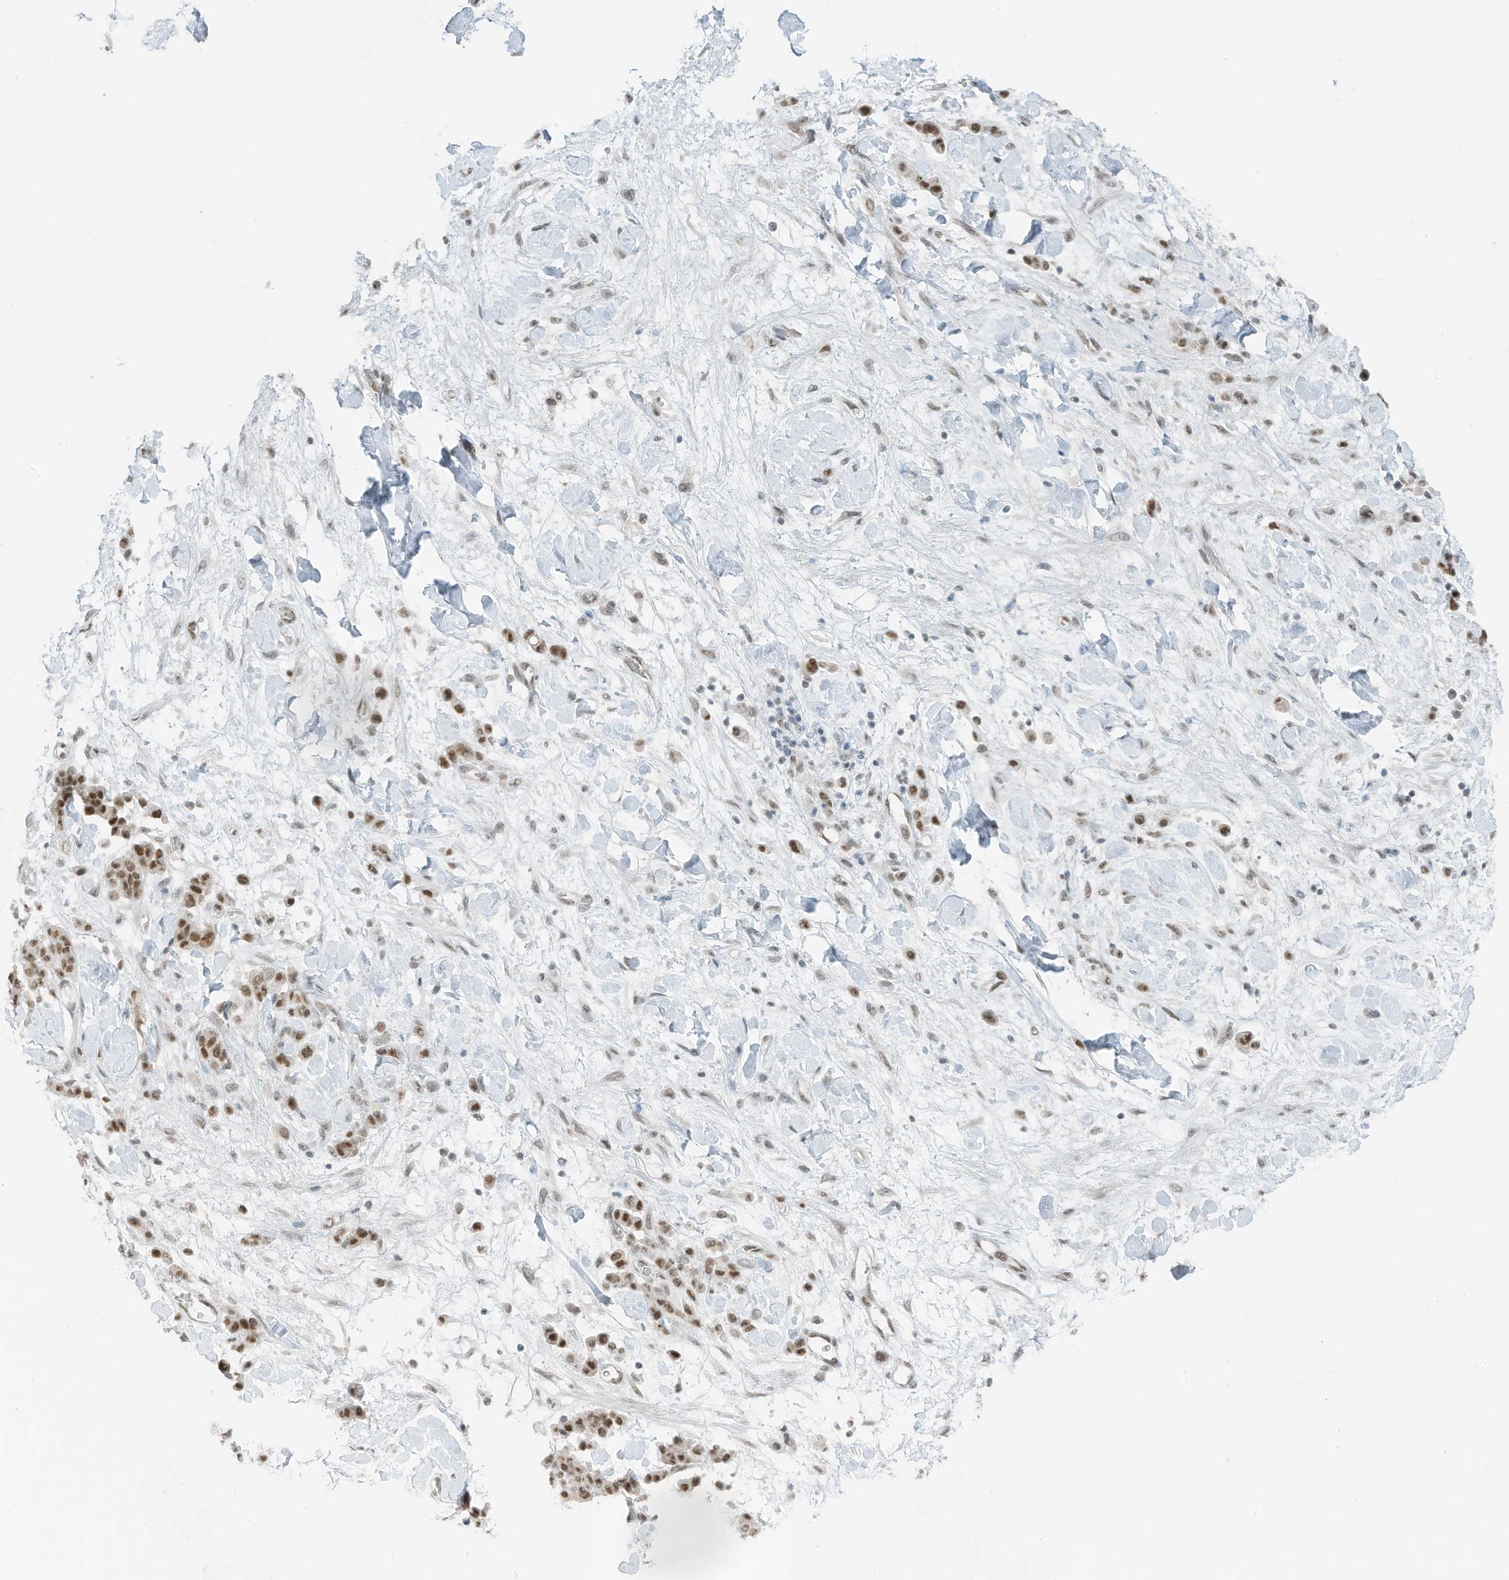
{"staining": {"intensity": "moderate", "quantity": ">75%", "location": "nuclear"}, "tissue": "stomach cancer", "cell_type": "Tumor cells", "image_type": "cancer", "snomed": [{"axis": "morphology", "description": "Normal tissue, NOS"}, {"axis": "morphology", "description": "Adenocarcinoma, NOS"}, {"axis": "topography", "description": "Stomach"}], "caption": "A brown stain shows moderate nuclear expression of a protein in human stomach cancer (adenocarcinoma) tumor cells. Ihc stains the protein of interest in brown and the nuclei are stained blue.", "gene": "WRNIP1", "patient": {"sex": "male", "age": 82}}